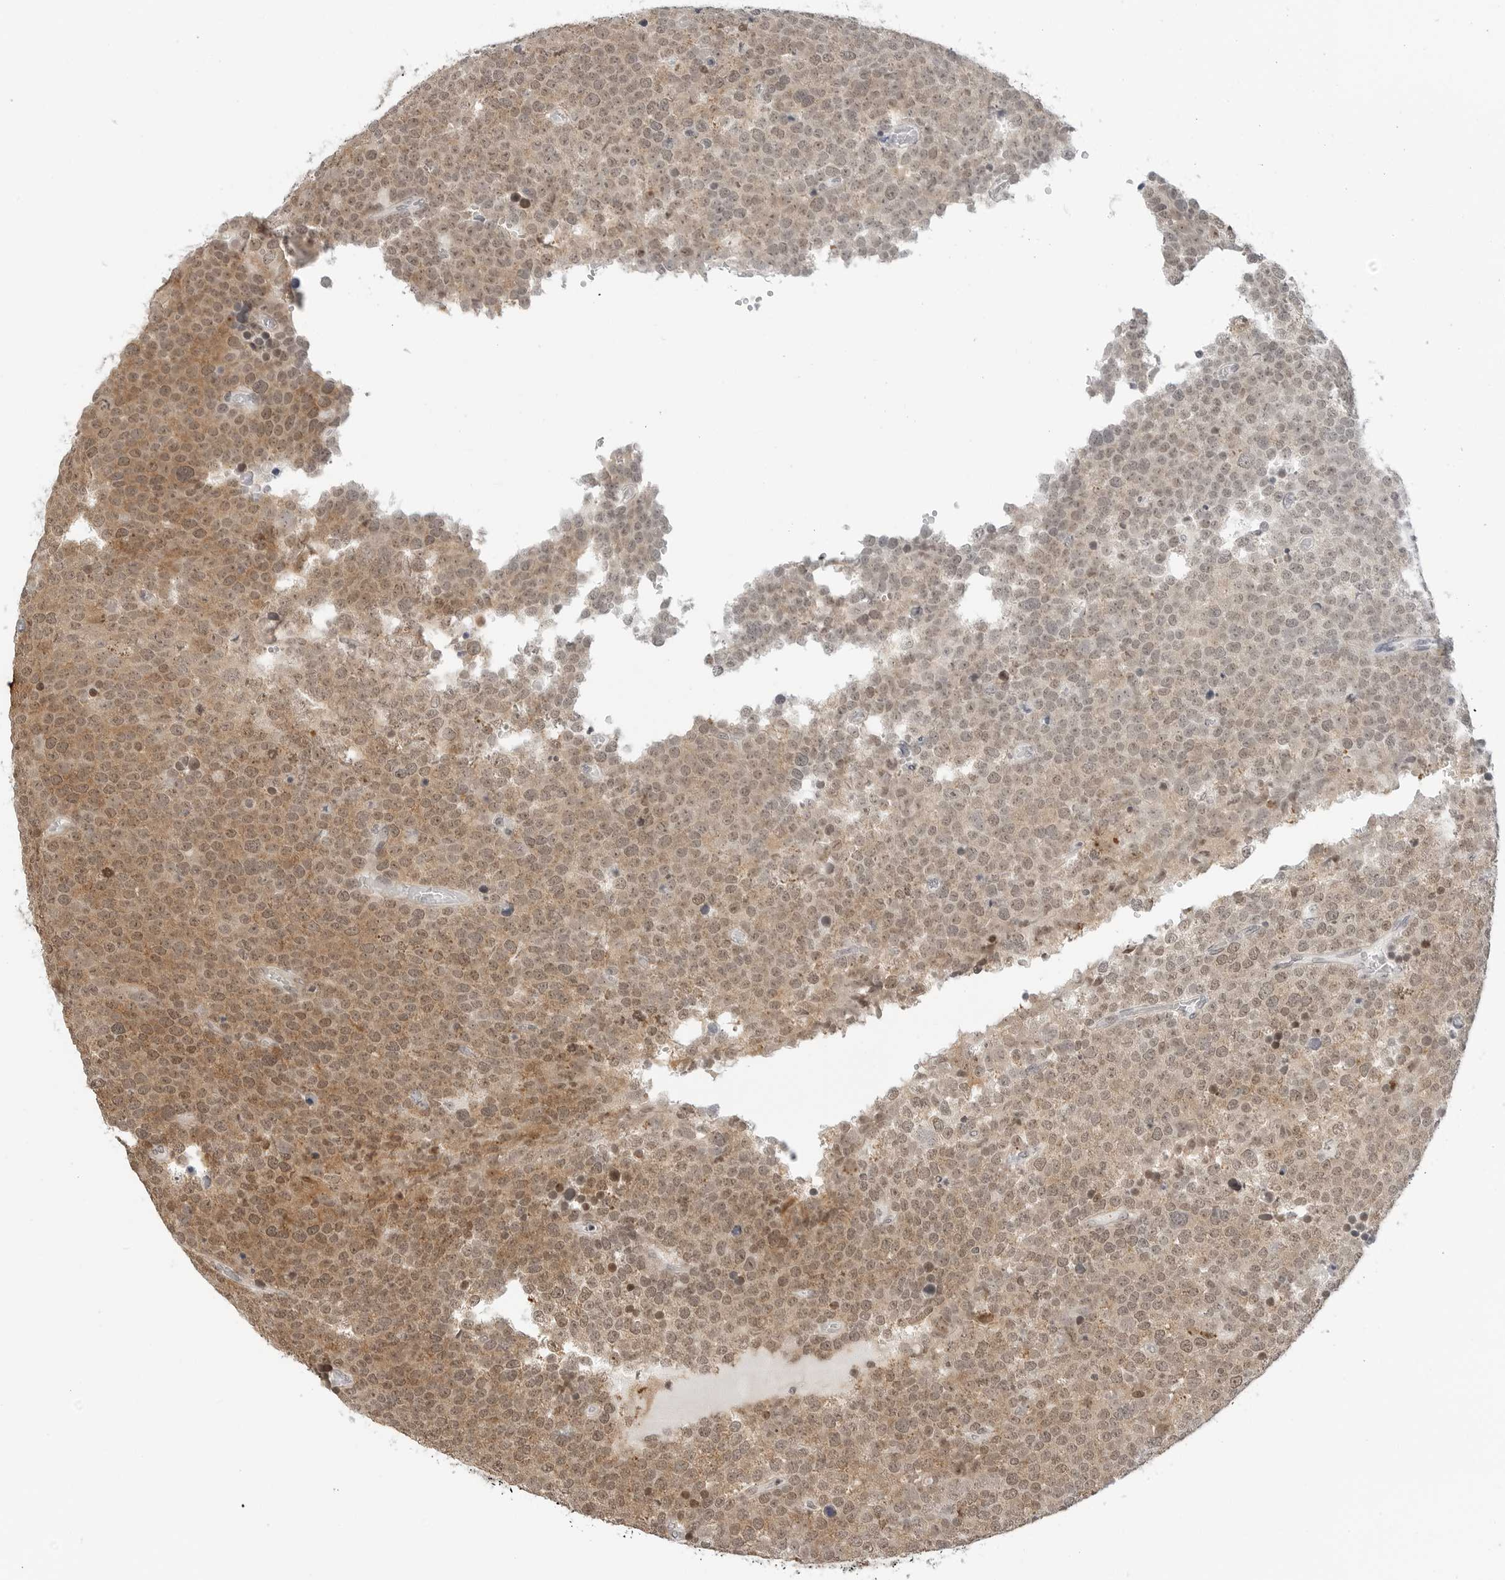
{"staining": {"intensity": "moderate", "quantity": ">75%", "location": "cytoplasmic/membranous,nuclear"}, "tissue": "testis cancer", "cell_type": "Tumor cells", "image_type": "cancer", "snomed": [{"axis": "morphology", "description": "Seminoma, NOS"}, {"axis": "topography", "description": "Testis"}], "caption": "This image demonstrates immunohistochemistry (IHC) staining of human testis cancer (seminoma), with medium moderate cytoplasmic/membranous and nuclear expression in about >75% of tumor cells.", "gene": "METAP1", "patient": {"sex": "male", "age": 71}}